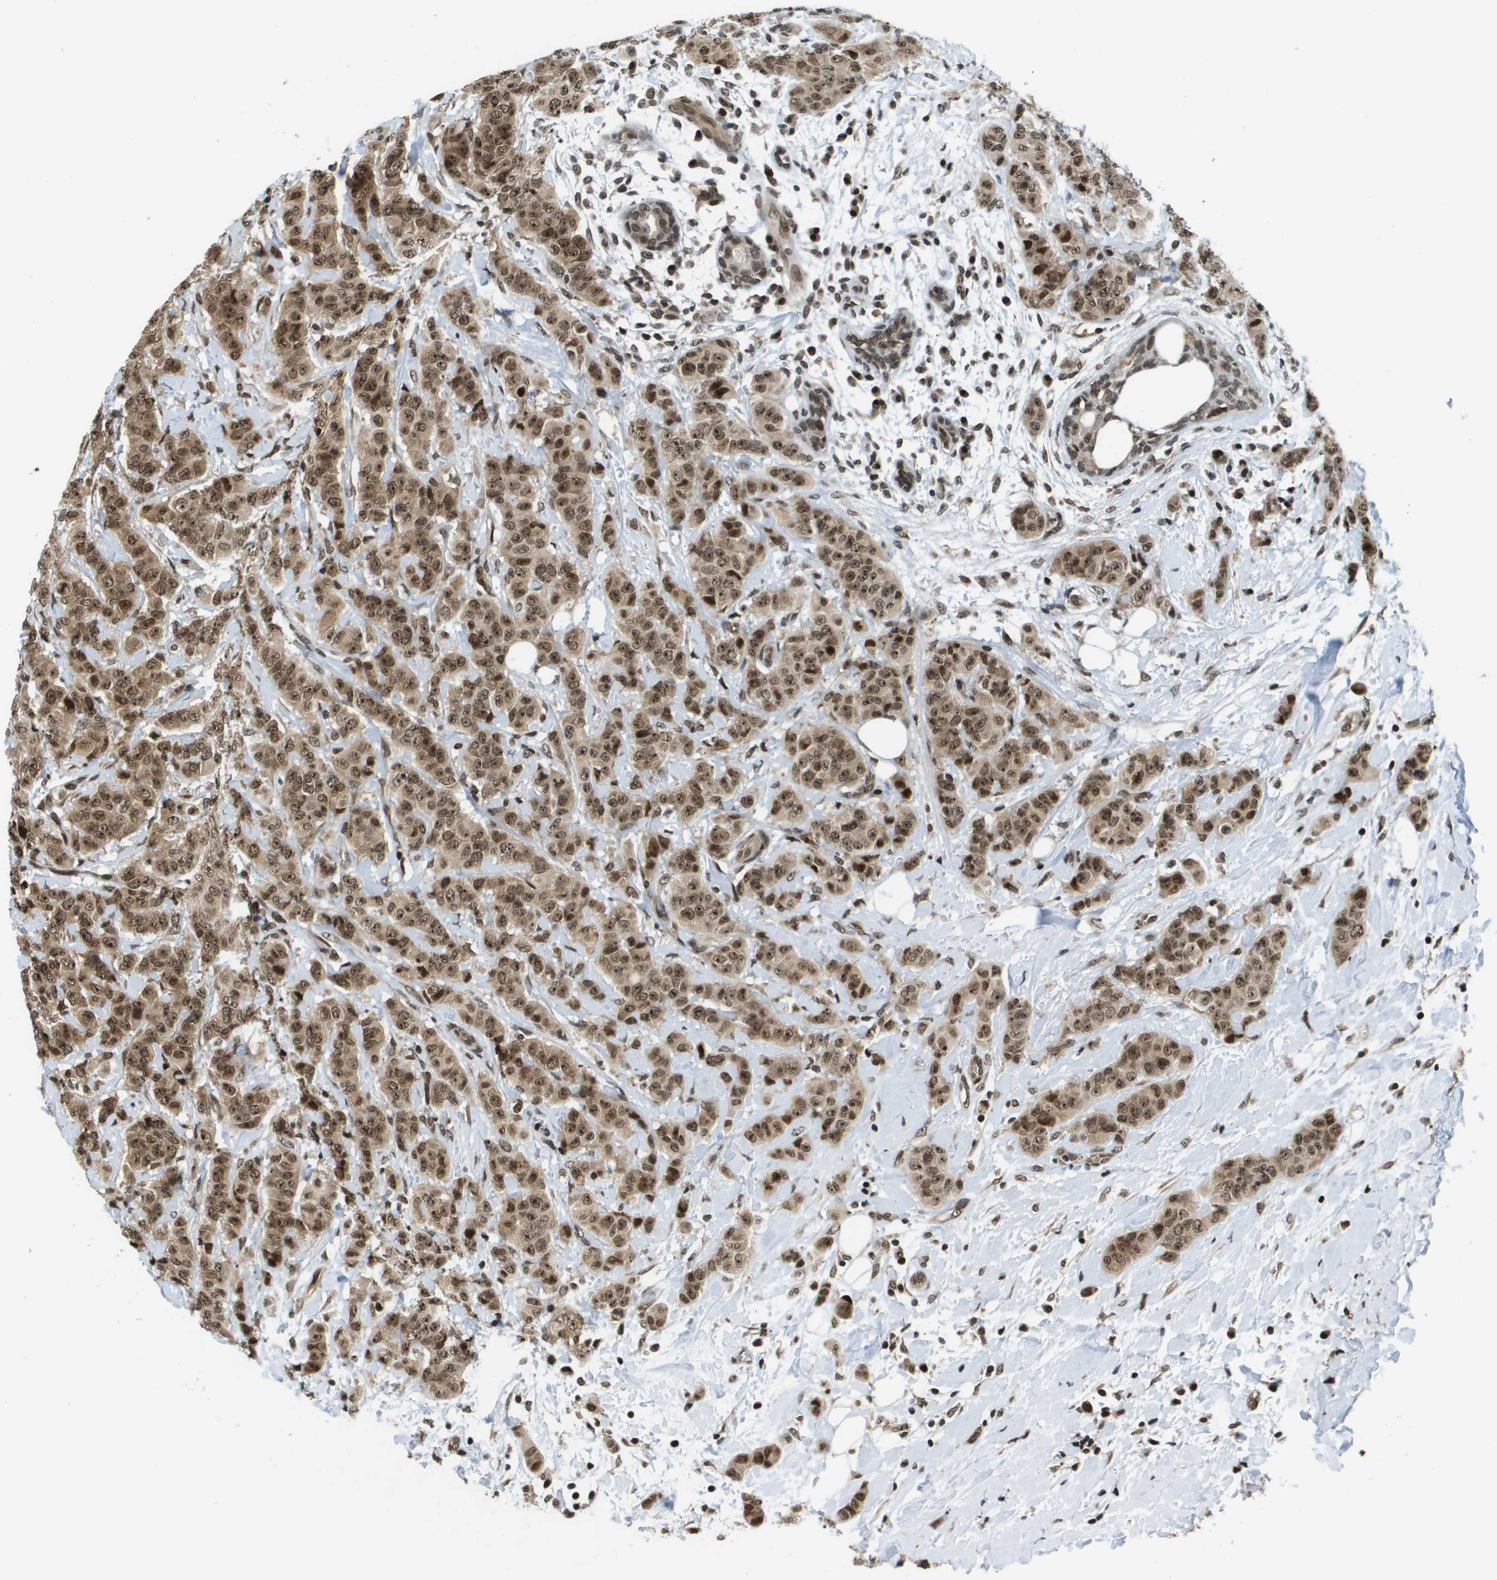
{"staining": {"intensity": "moderate", "quantity": ">75%", "location": "cytoplasmic/membranous,nuclear"}, "tissue": "breast cancer", "cell_type": "Tumor cells", "image_type": "cancer", "snomed": [{"axis": "morphology", "description": "Normal tissue, NOS"}, {"axis": "morphology", "description": "Duct carcinoma"}, {"axis": "topography", "description": "Breast"}], "caption": "Protein staining shows moderate cytoplasmic/membranous and nuclear expression in approximately >75% of tumor cells in breast infiltrating ductal carcinoma.", "gene": "RECQL4", "patient": {"sex": "female", "age": 40}}